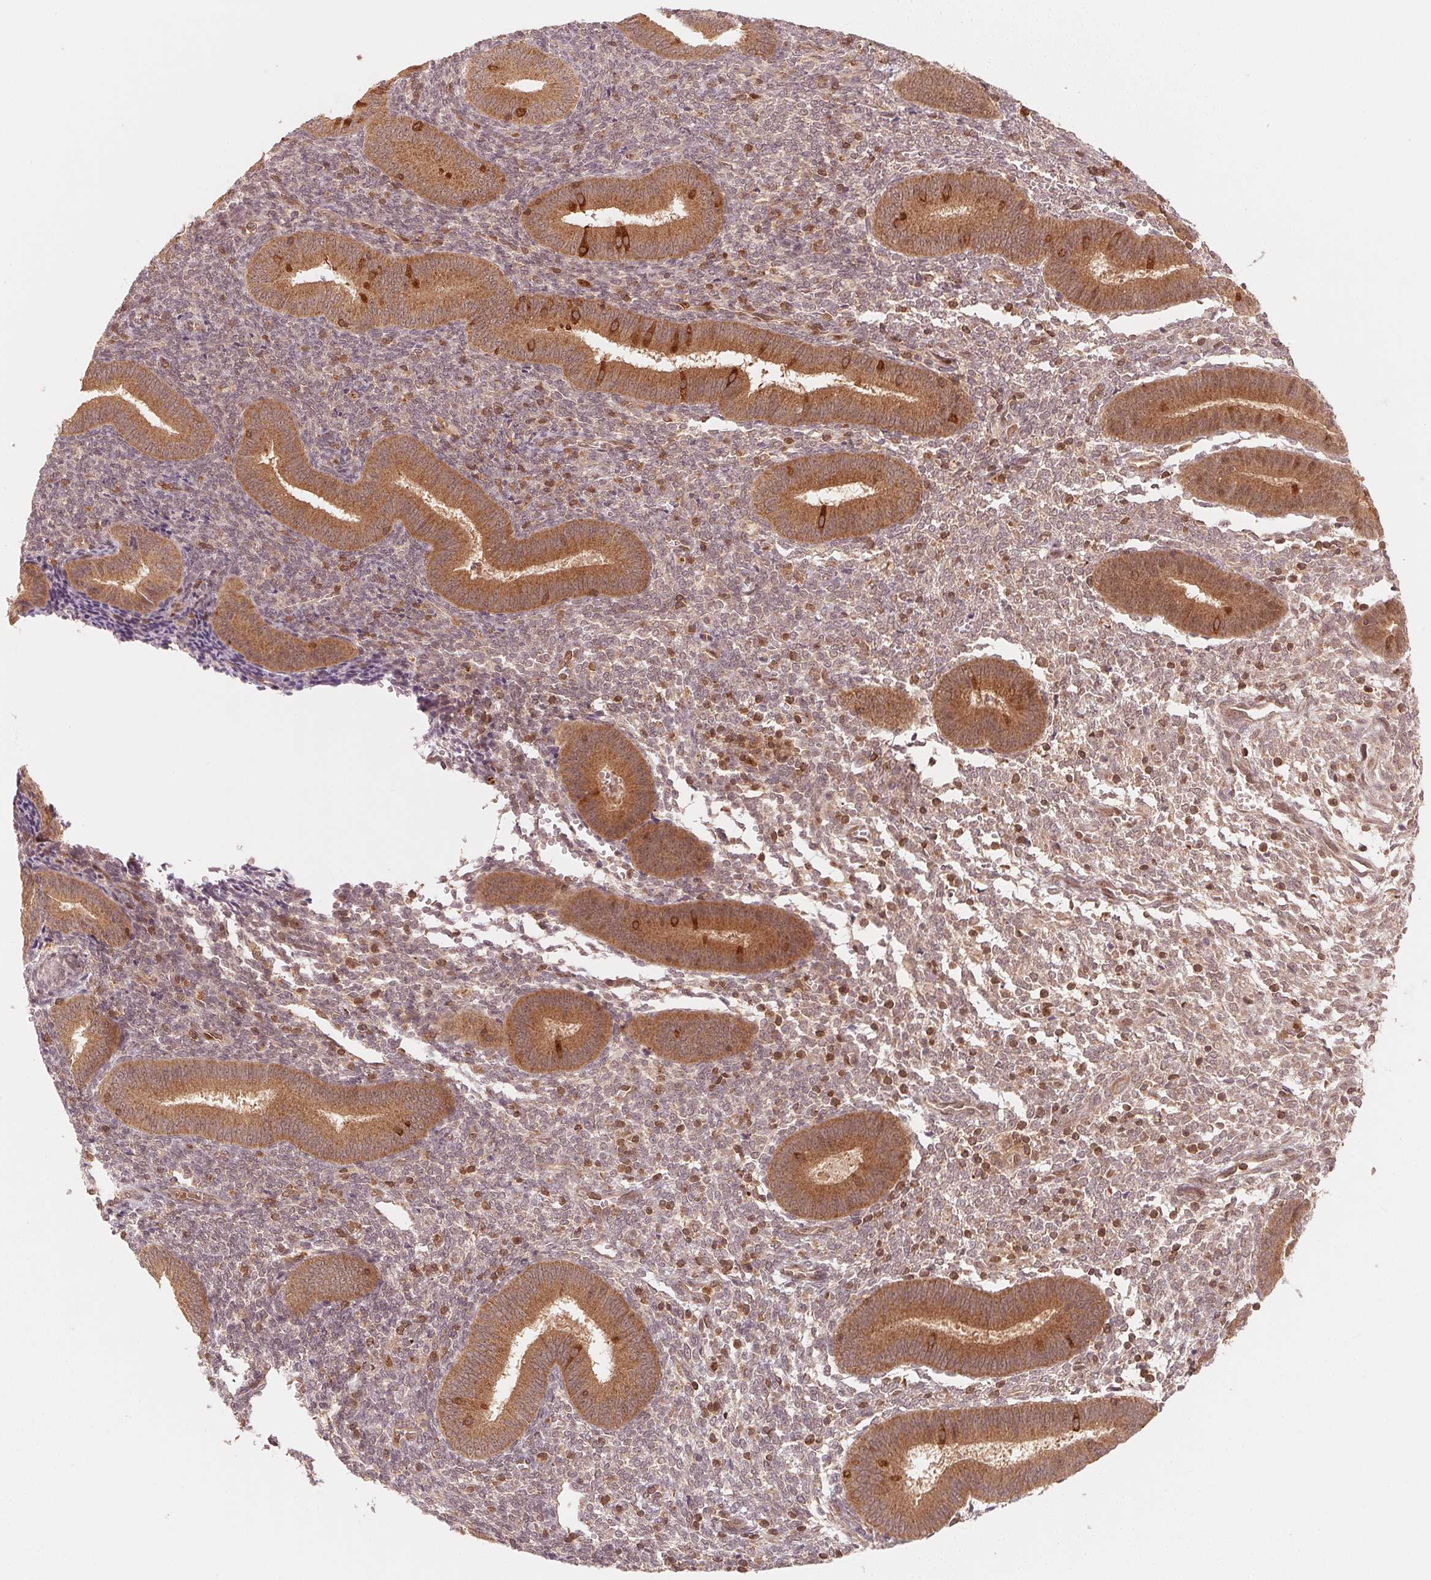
{"staining": {"intensity": "moderate", "quantity": "25%-75%", "location": "cytoplasmic/membranous,nuclear"}, "tissue": "endometrium", "cell_type": "Cells in endometrial stroma", "image_type": "normal", "snomed": [{"axis": "morphology", "description": "Normal tissue, NOS"}, {"axis": "topography", "description": "Endometrium"}], "caption": "Benign endometrium was stained to show a protein in brown. There is medium levels of moderate cytoplasmic/membranous,nuclear expression in approximately 25%-75% of cells in endometrial stroma. The protein of interest is stained brown, and the nuclei are stained in blue (DAB (3,3'-diaminobenzidine) IHC with brightfield microscopy, high magnification).", "gene": "CCDC102B", "patient": {"sex": "female", "age": 25}}